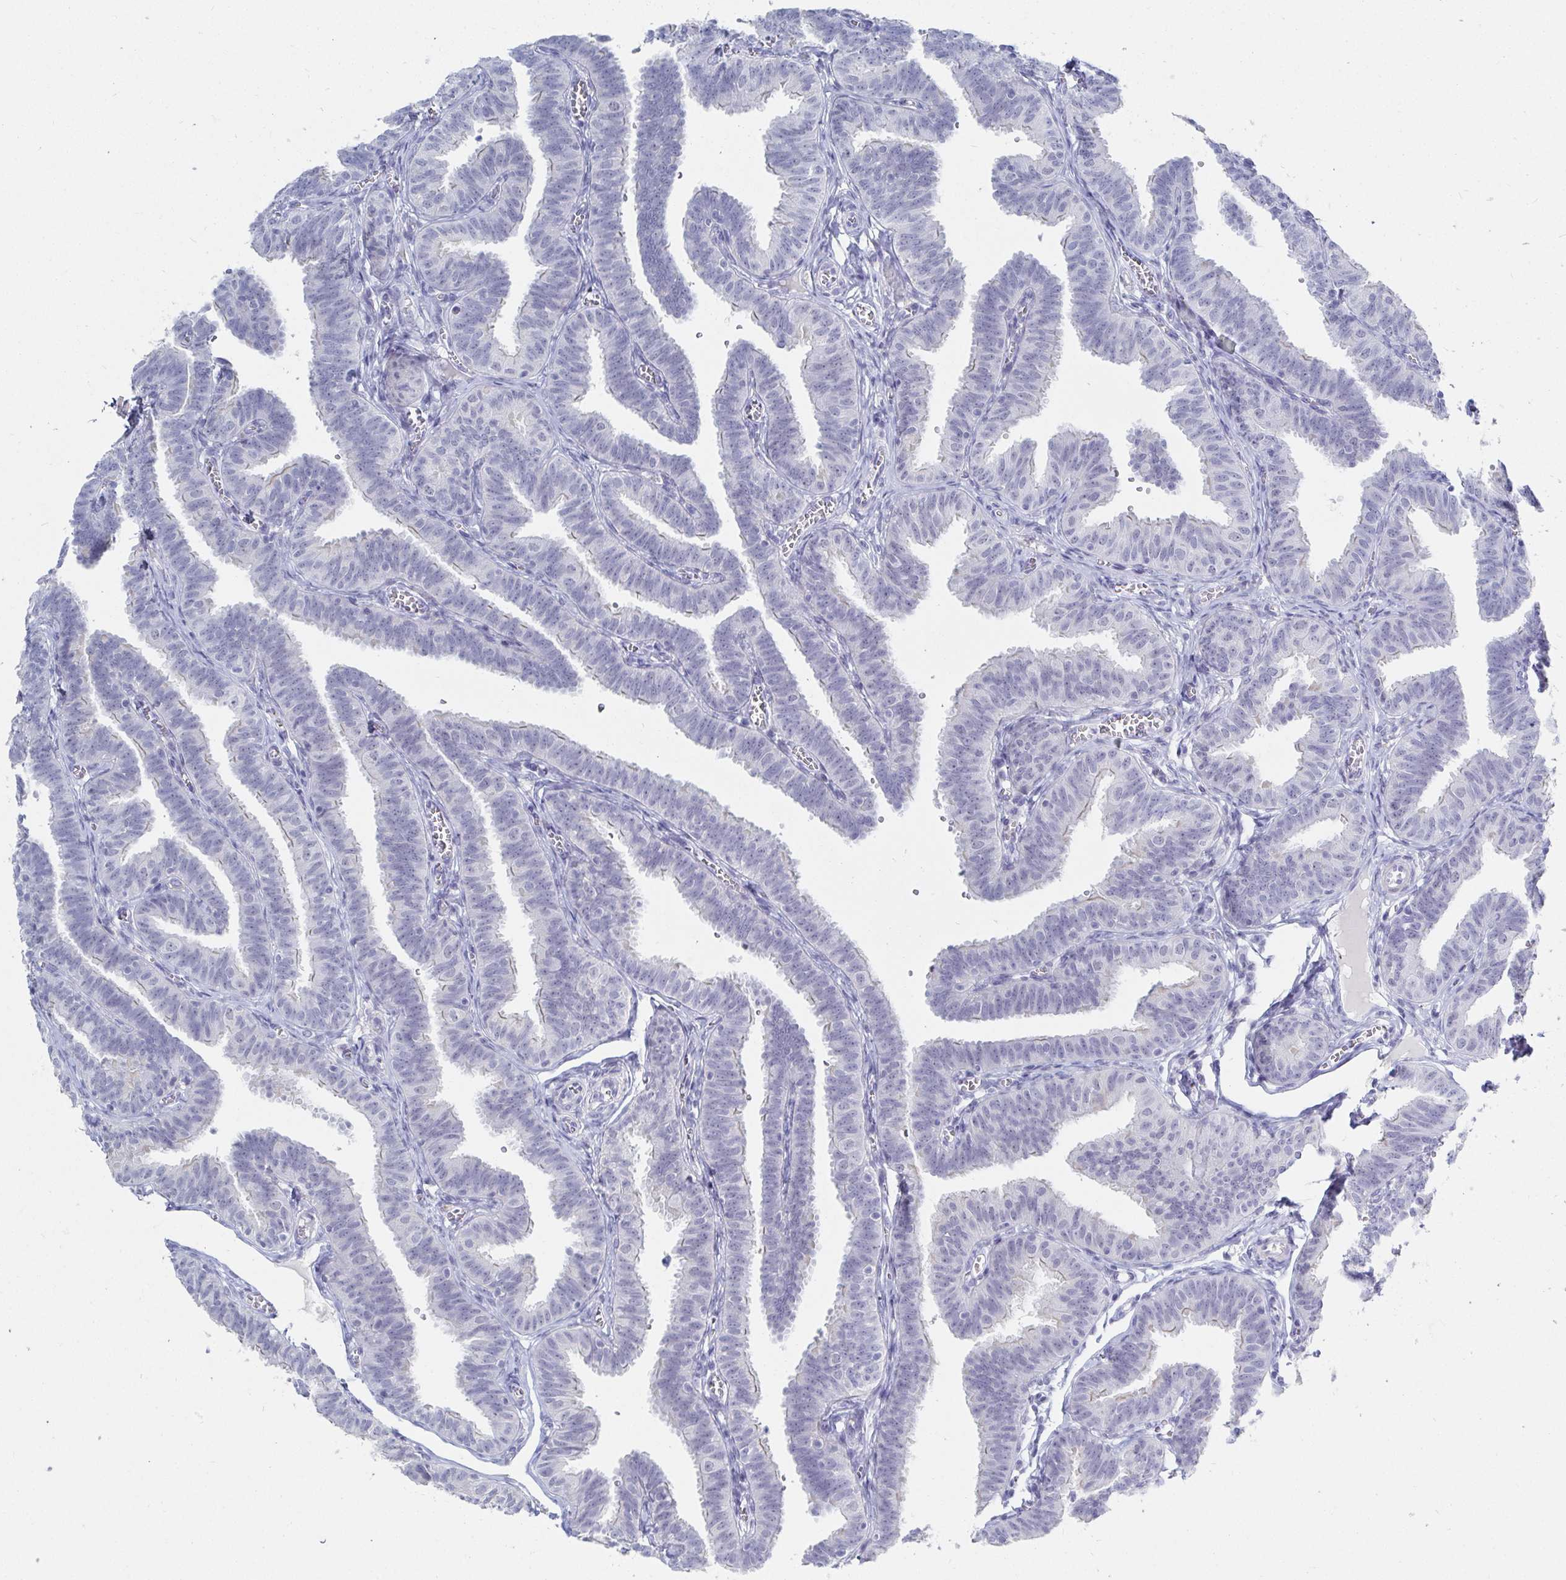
{"staining": {"intensity": "negative", "quantity": "none", "location": "none"}, "tissue": "fallopian tube", "cell_type": "Glandular cells", "image_type": "normal", "snomed": [{"axis": "morphology", "description": "Normal tissue, NOS"}, {"axis": "topography", "description": "Fallopian tube"}], "caption": "DAB immunohistochemical staining of unremarkable fallopian tube shows no significant staining in glandular cells. (Stains: DAB (3,3'-diaminobenzidine) immunohistochemistry (IHC) with hematoxylin counter stain, Microscopy: brightfield microscopy at high magnification).", "gene": "OR10K1", "patient": {"sex": "female", "age": 25}}